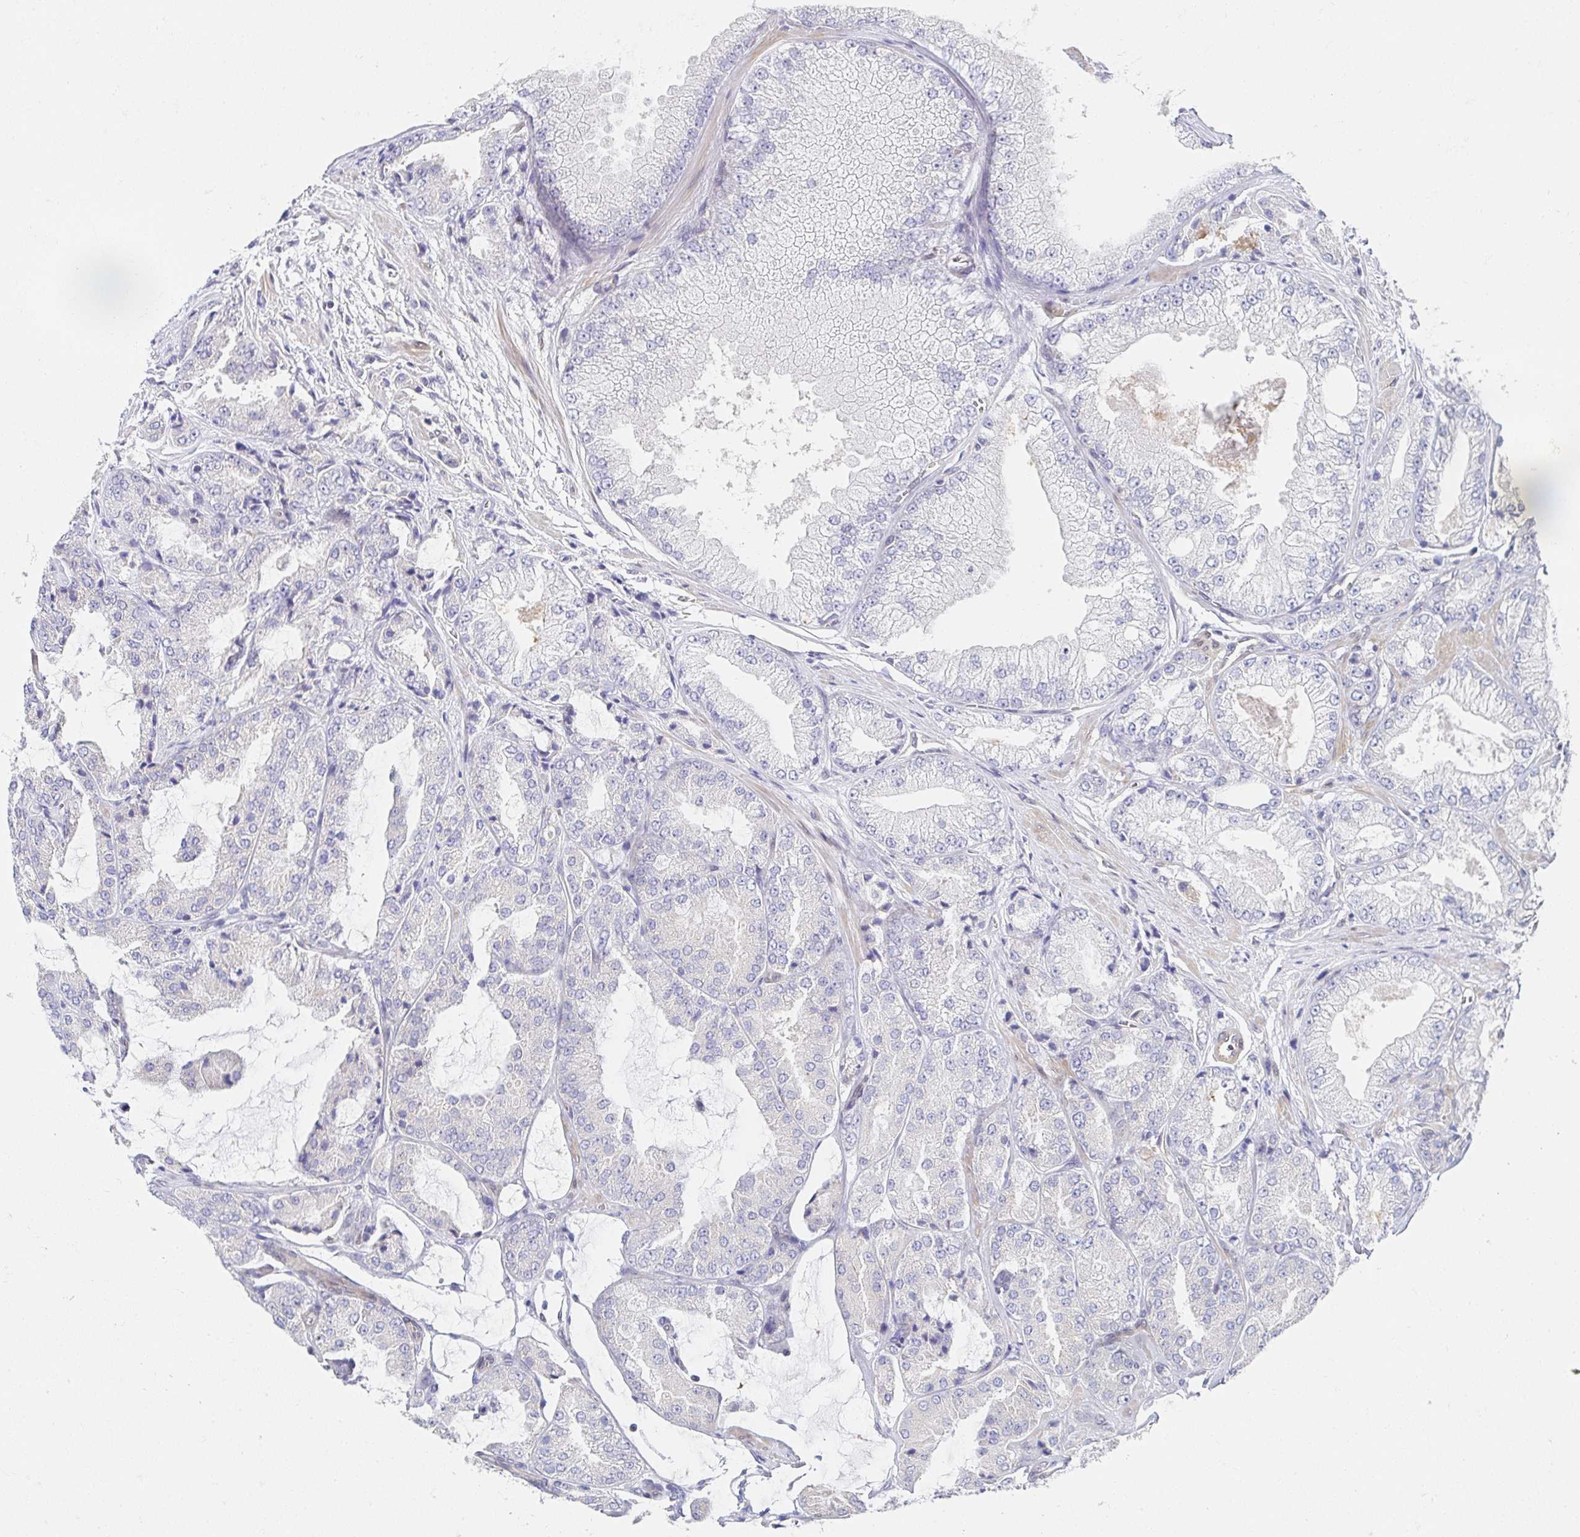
{"staining": {"intensity": "negative", "quantity": "none", "location": "none"}, "tissue": "prostate cancer", "cell_type": "Tumor cells", "image_type": "cancer", "snomed": [{"axis": "morphology", "description": "Adenocarcinoma, High grade"}, {"axis": "topography", "description": "Prostate"}], "caption": "Immunohistochemistry (IHC) of prostate cancer (adenocarcinoma (high-grade)) exhibits no expression in tumor cells.", "gene": "AKAP14", "patient": {"sex": "male", "age": 68}}